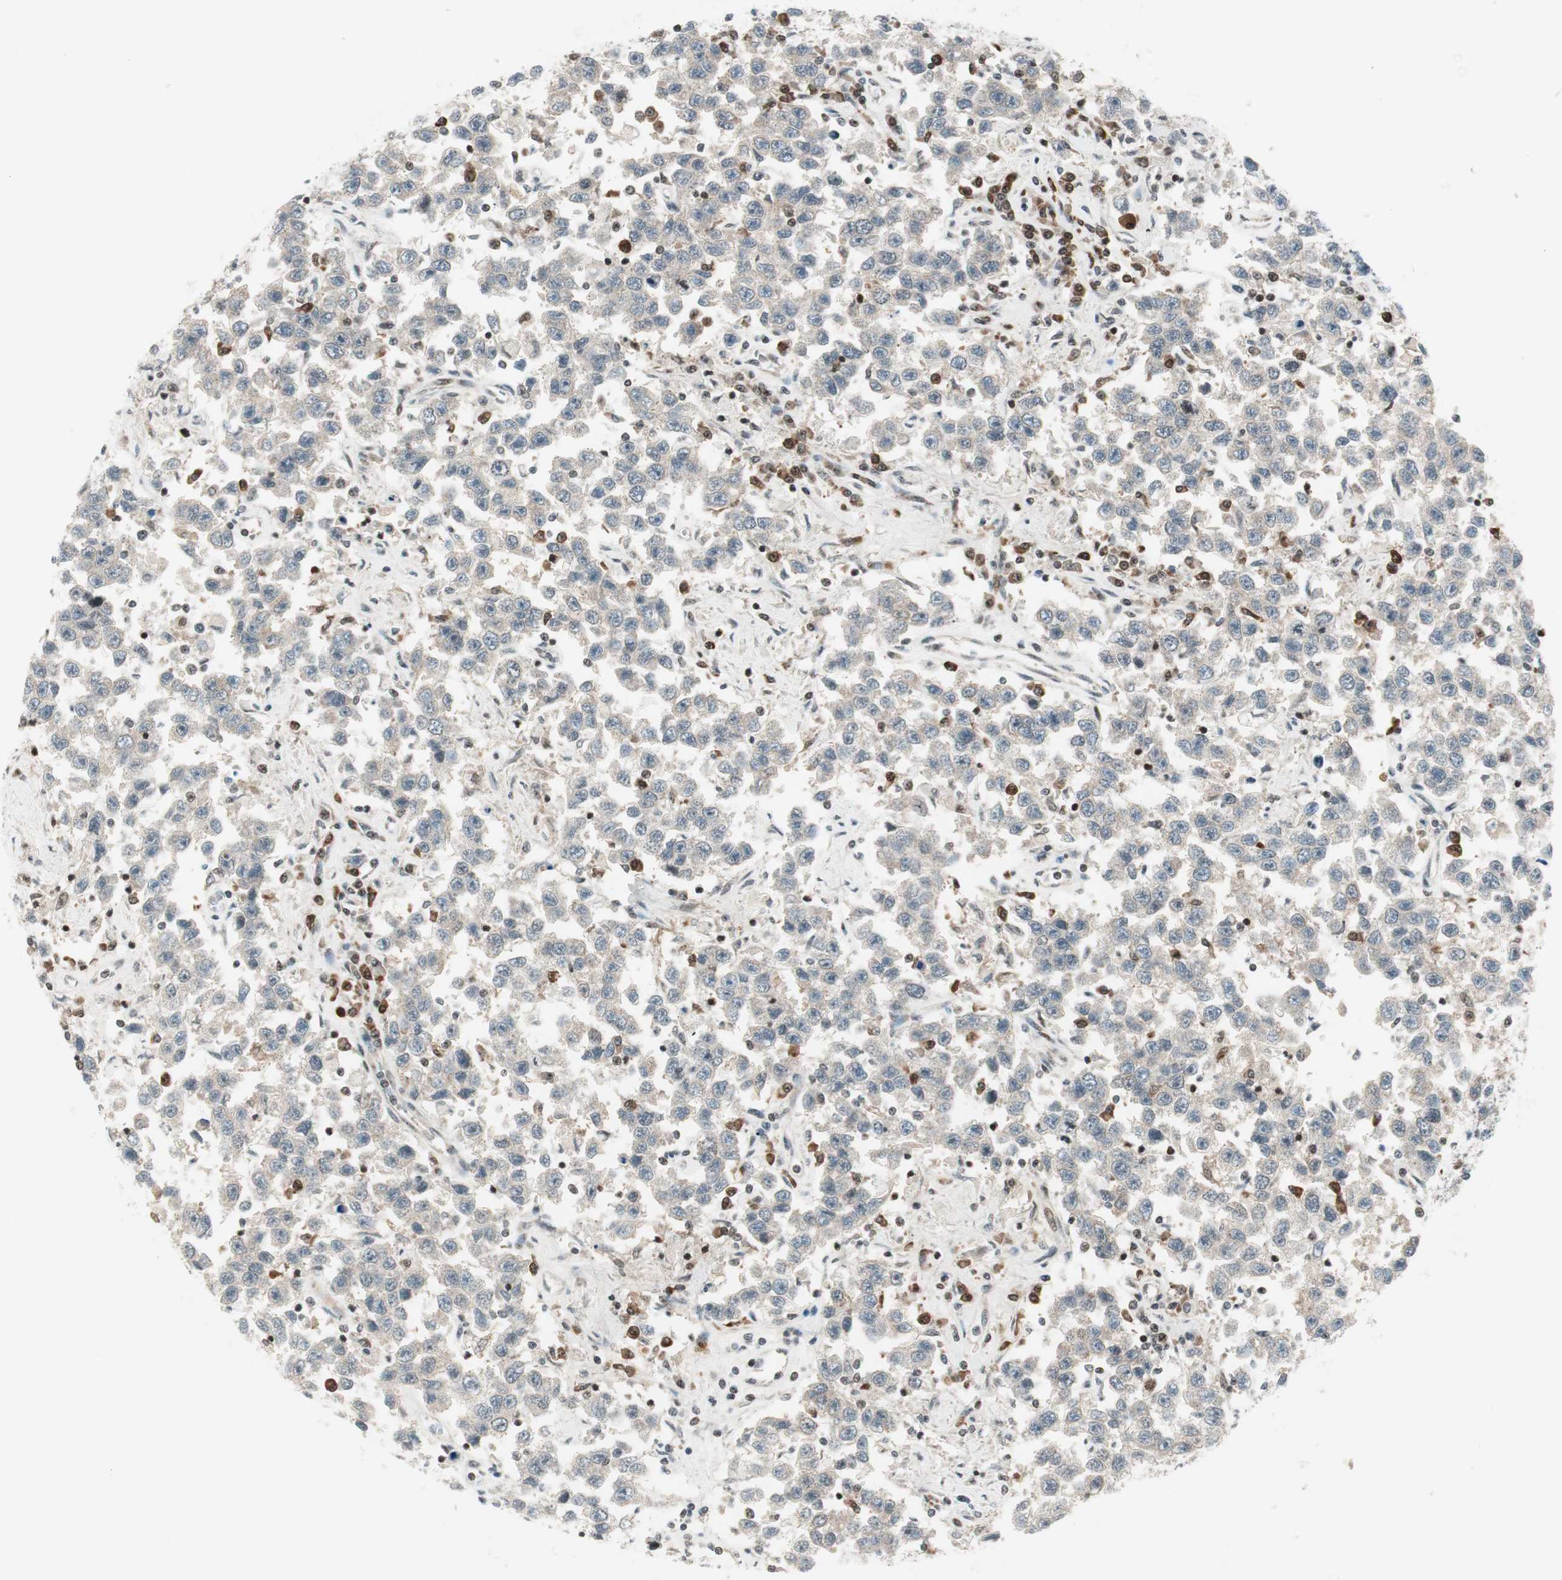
{"staining": {"intensity": "negative", "quantity": "none", "location": "none"}, "tissue": "testis cancer", "cell_type": "Tumor cells", "image_type": "cancer", "snomed": [{"axis": "morphology", "description": "Seminoma, NOS"}, {"axis": "topography", "description": "Testis"}], "caption": "DAB immunohistochemical staining of human seminoma (testis) displays no significant staining in tumor cells. (DAB (3,3'-diaminobenzidine) IHC visualized using brightfield microscopy, high magnification).", "gene": "TPT1", "patient": {"sex": "male", "age": 41}}